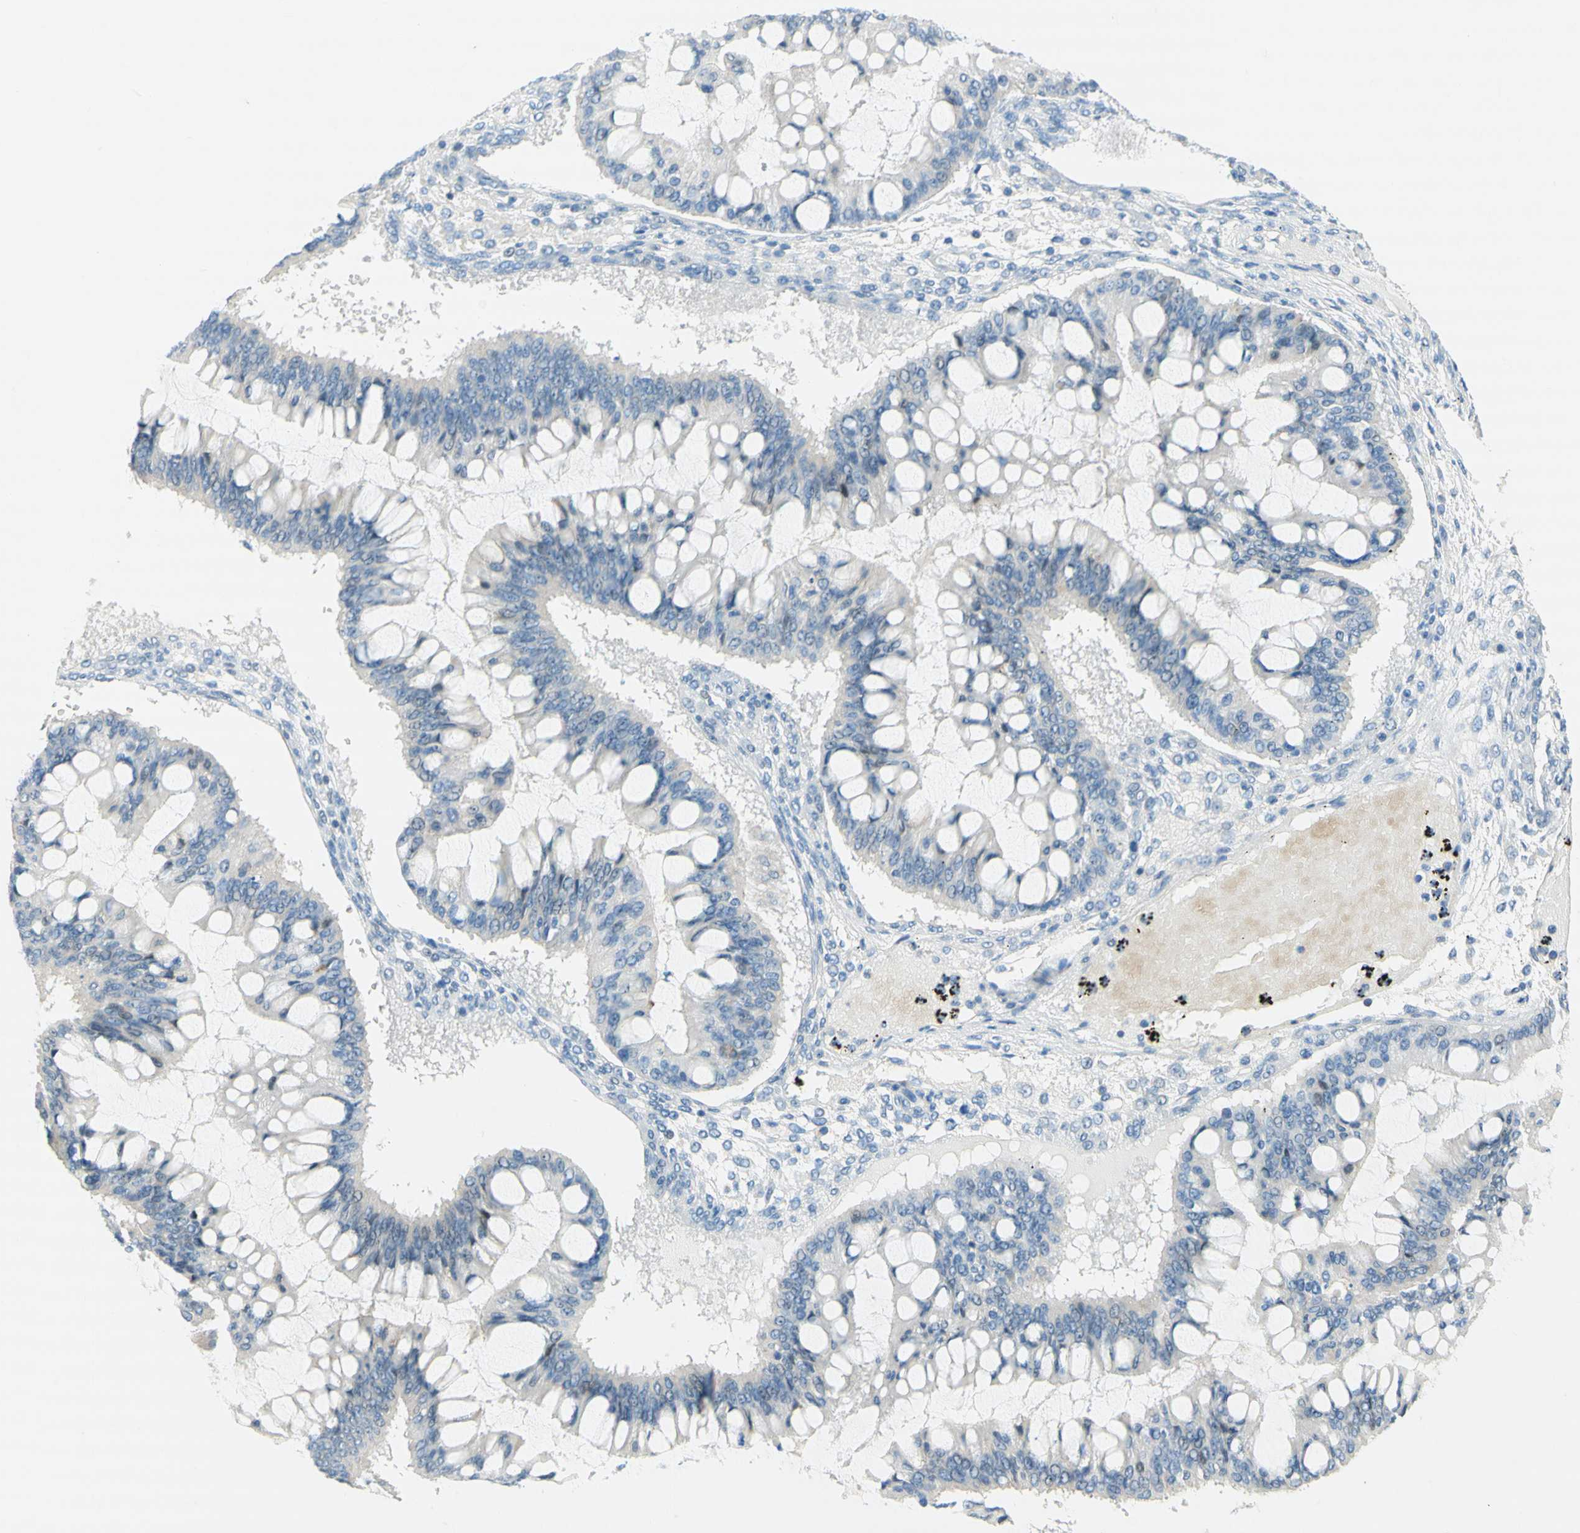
{"staining": {"intensity": "negative", "quantity": "none", "location": "none"}, "tissue": "ovarian cancer", "cell_type": "Tumor cells", "image_type": "cancer", "snomed": [{"axis": "morphology", "description": "Cystadenocarcinoma, mucinous, NOS"}, {"axis": "topography", "description": "Ovary"}], "caption": "A micrograph of mucinous cystadenocarcinoma (ovarian) stained for a protein reveals no brown staining in tumor cells.", "gene": "POLR2J3", "patient": {"sex": "female", "age": 73}}